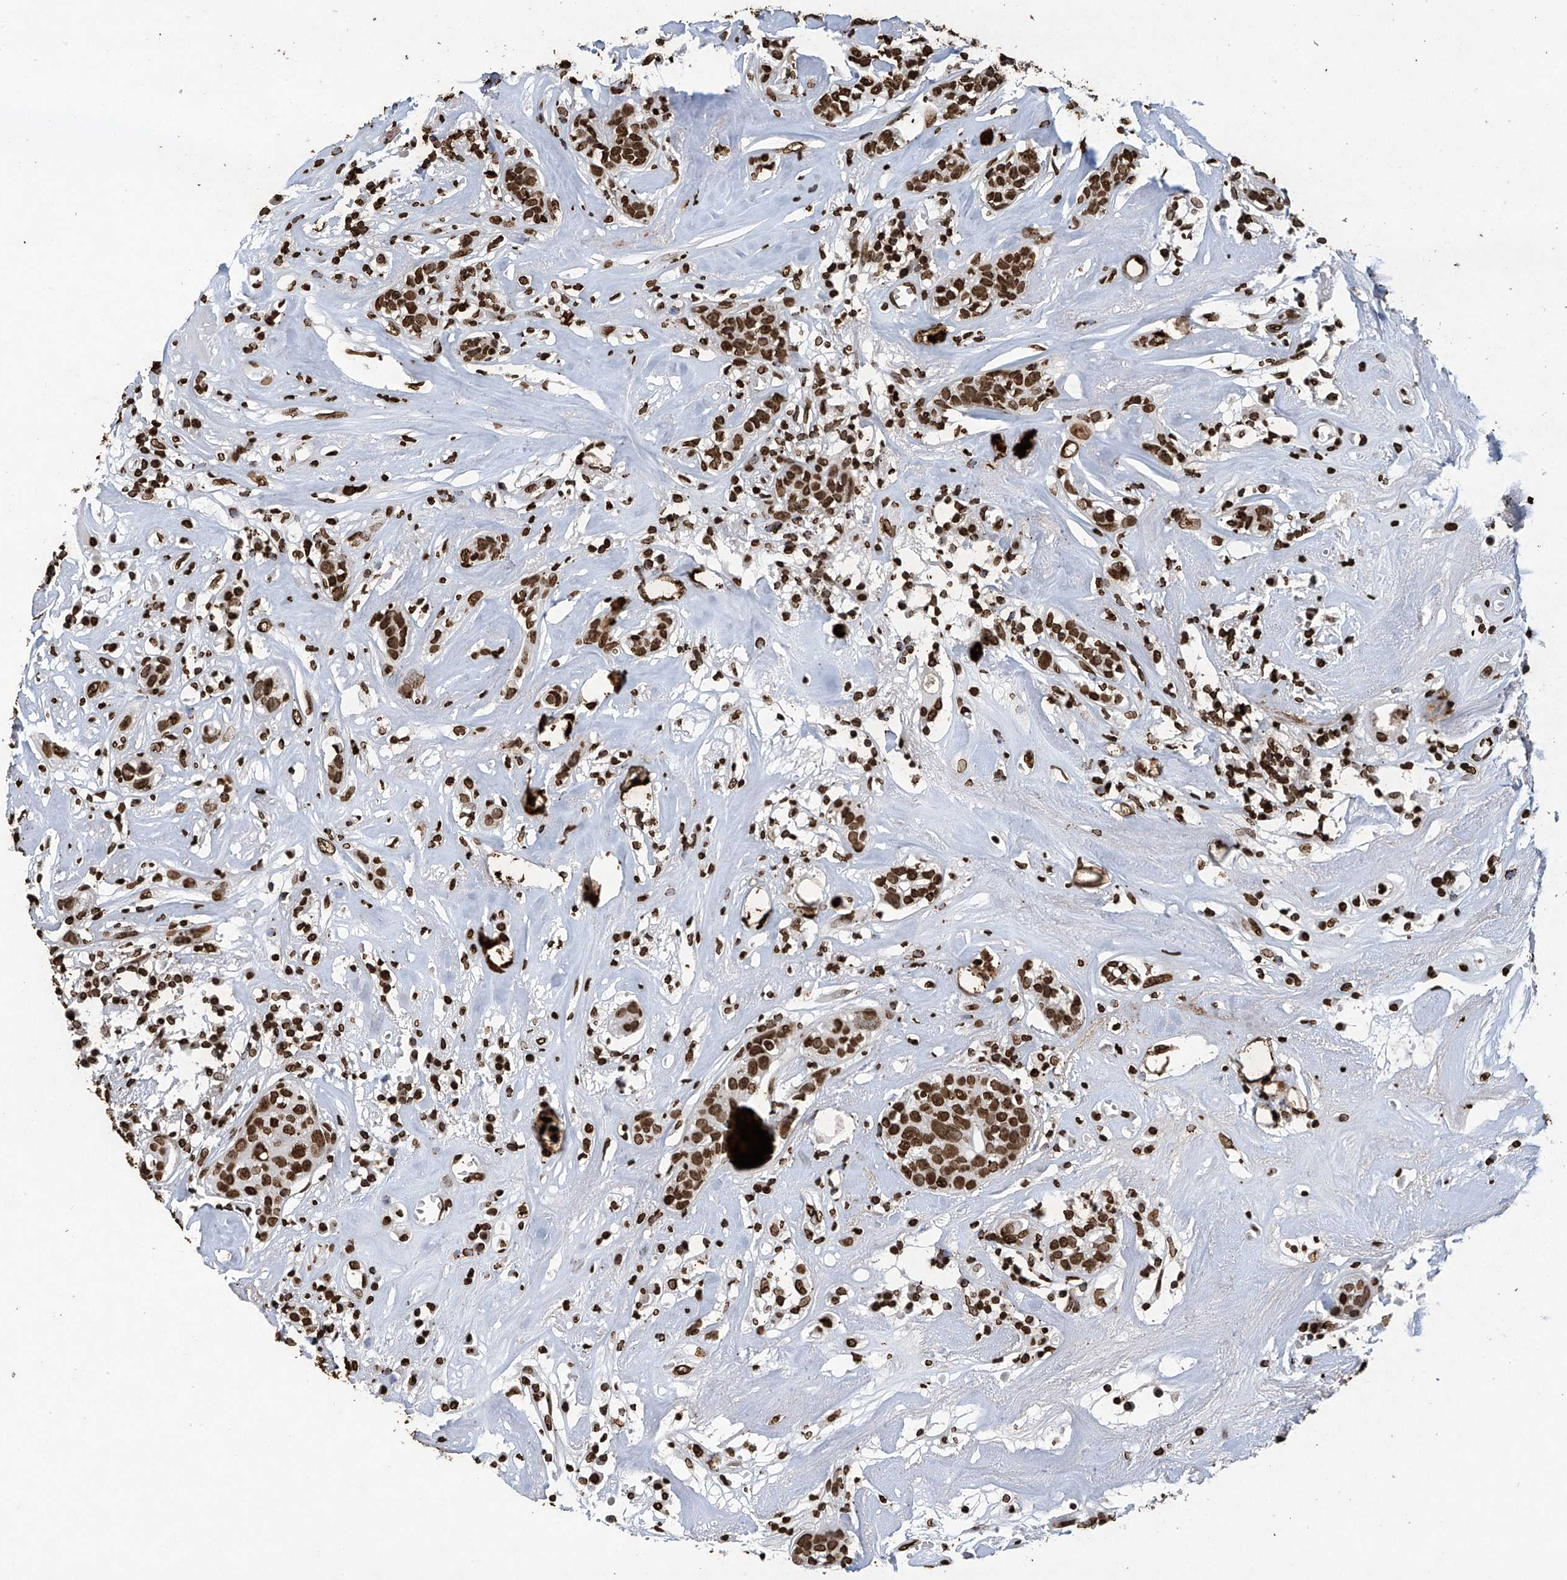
{"staining": {"intensity": "strong", "quantity": ">75%", "location": "nuclear"}, "tissue": "head and neck cancer", "cell_type": "Tumor cells", "image_type": "cancer", "snomed": [{"axis": "morphology", "description": "Adenocarcinoma, NOS"}, {"axis": "topography", "description": "Salivary gland"}, {"axis": "topography", "description": "Head-Neck"}], "caption": "DAB immunohistochemical staining of human head and neck adenocarcinoma displays strong nuclear protein positivity in approximately >75% of tumor cells. Immunohistochemistry stains the protein in brown and the nuclei are stained blue.", "gene": "H3-3A", "patient": {"sex": "female", "age": 65}}